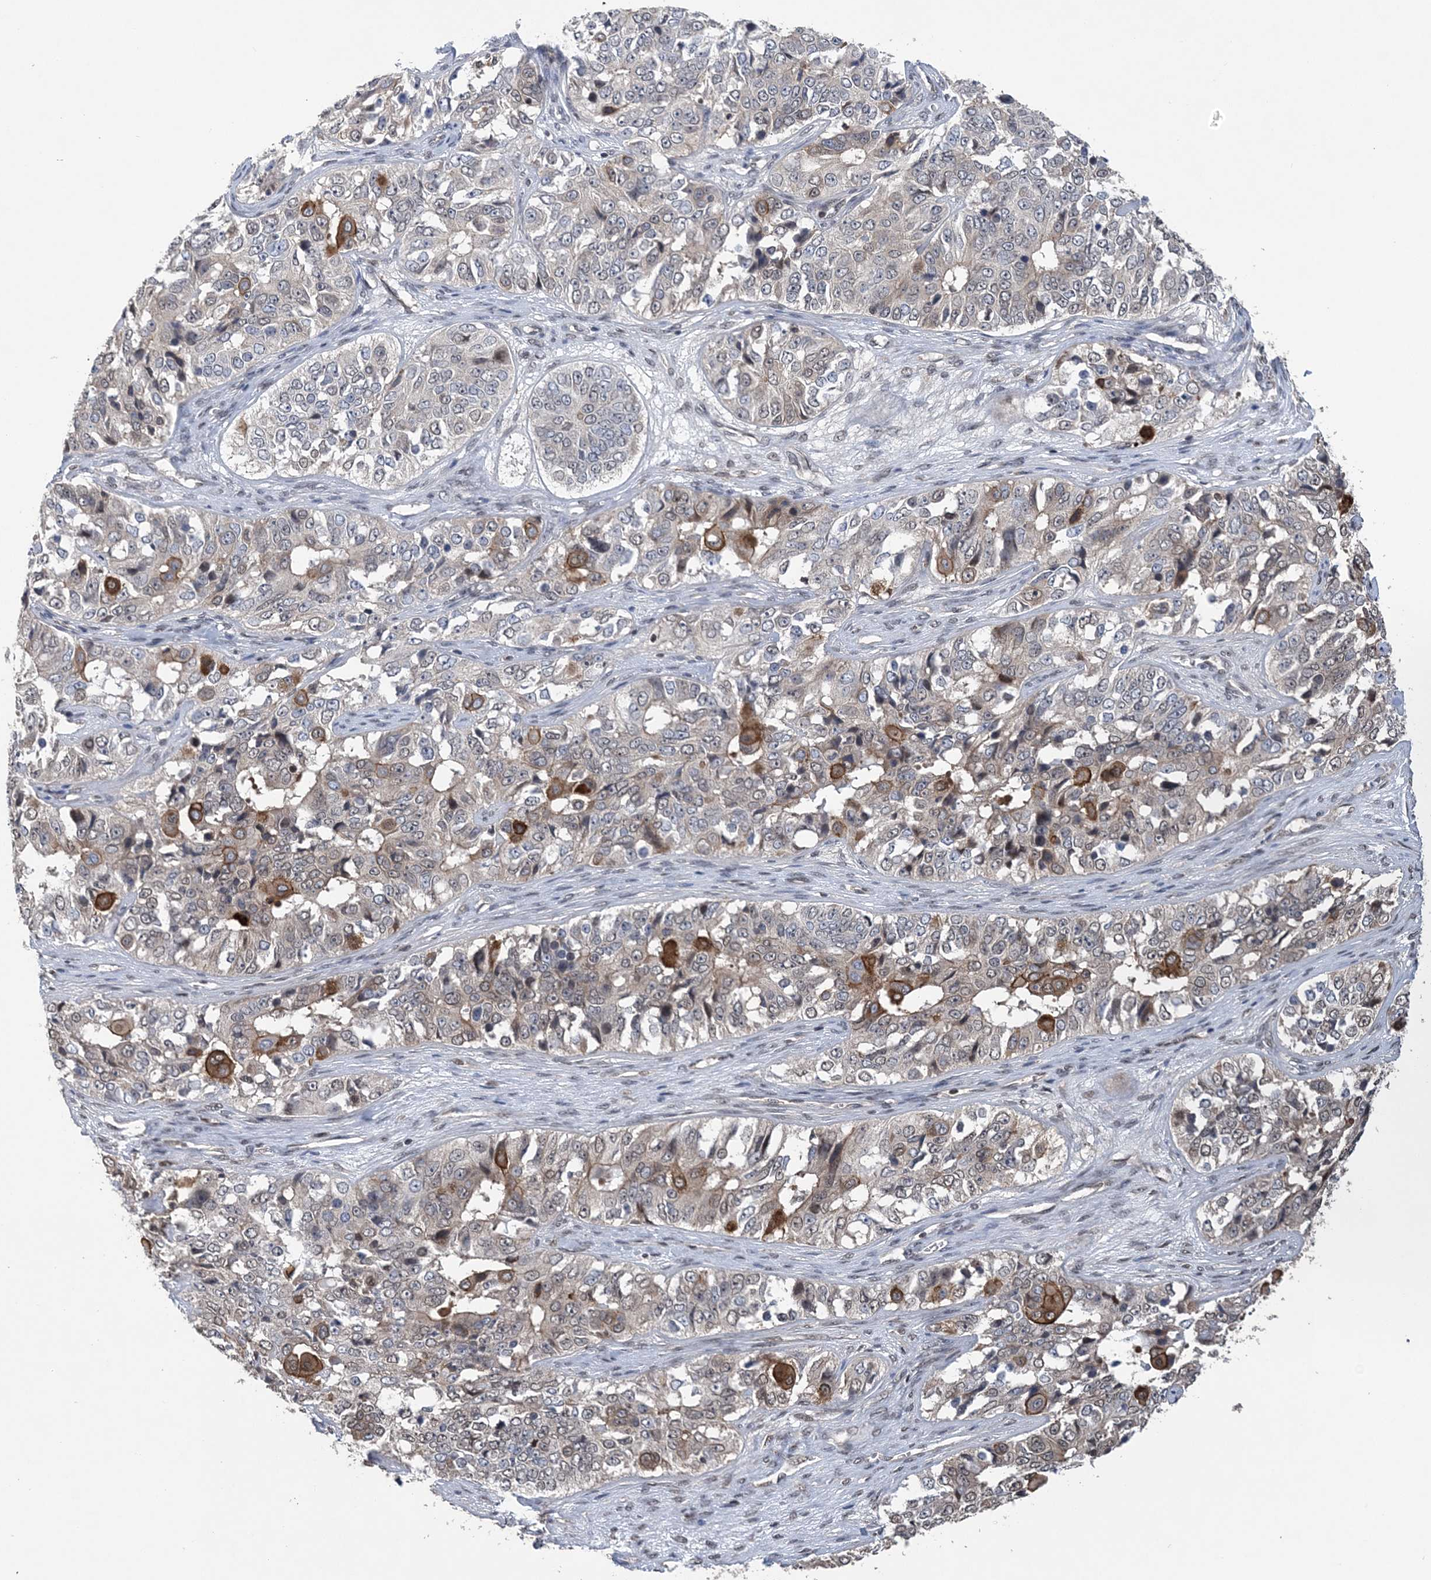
{"staining": {"intensity": "moderate", "quantity": "<25%", "location": "cytoplasmic/membranous"}, "tissue": "ovarian cancer", "cell_type": "Tumor cells", "image_type": "cancer", "snomed": [{"axis": "morphology", "description": "Carcinoma, endometroid"}, {"axis": "topography", "description": "Ovary"}], "caption": "Protein staining of ovarian cancer (endometroid carcinoma) tissue shows moderate cytoplasmic/membranous staining in about <25% of tumor cells. The staining was performed using DAB, with brown indicating positive protein expression. Nuclei are stained blue with hematoxylin.", "gene": "CCDC152", "patient": {"sex": "female", "age": 51}}